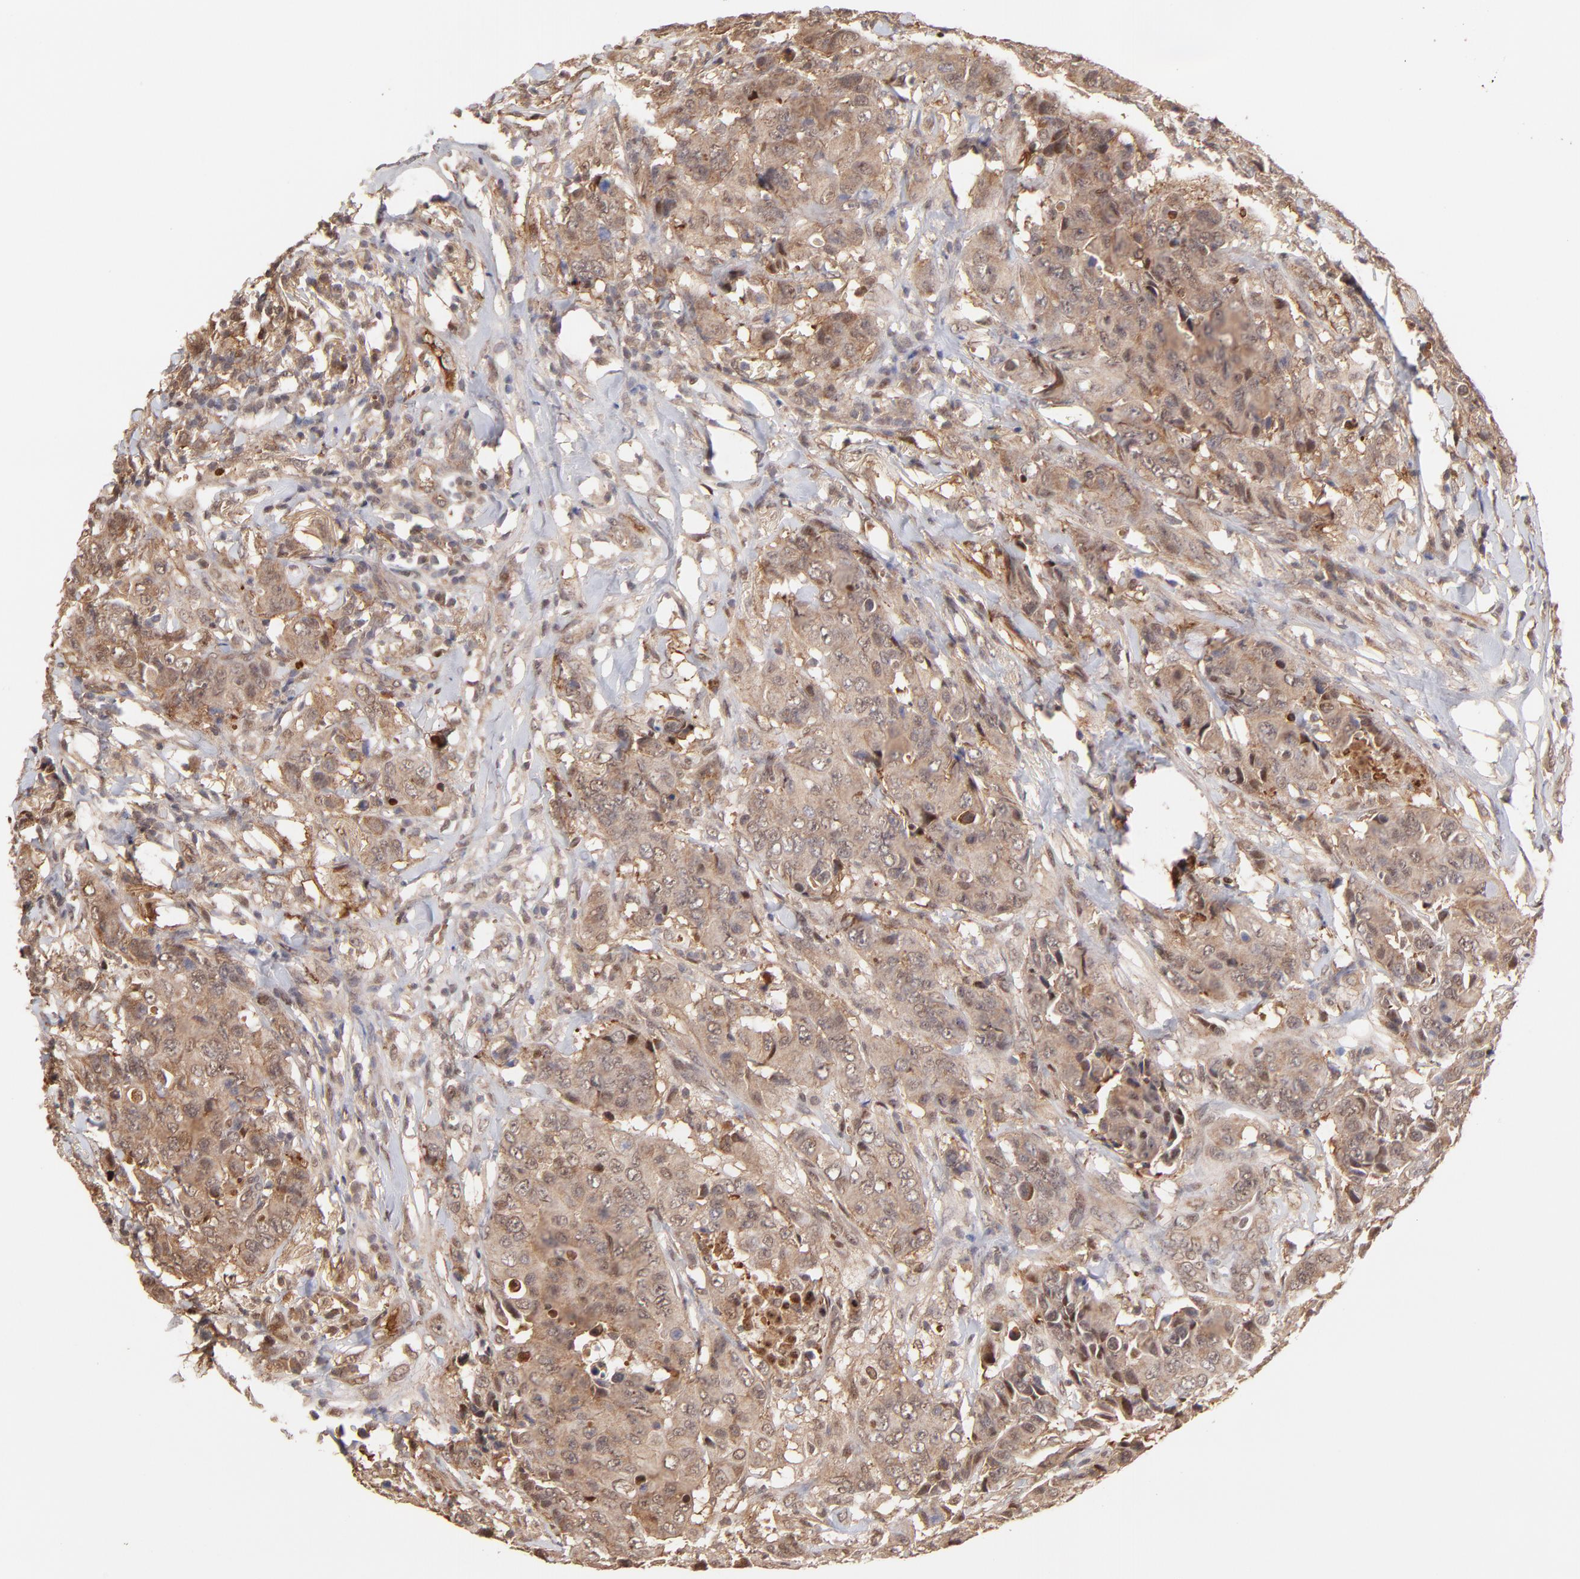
{"staining": {"intensity": "moderate", "quantity": ">75%", "location": "cytoplasmic/membranous"}, "tissue": "breast cancer", "cell_type": "Tumor cells", "image_type": "cancer", "snomed": [{"axis": "morphology", "description": "Duct carcinoma"}, {"axis": "topography", "description": "Breast"}], "caption": "A high-resolution histopathology image shows IHC staining of breast intraductal carcinoma, which shows moderate cytoplasmic/membranous staining in about >75% of tumor cells. (Brightfield microscopy of DAB IHC at high magnification).", "gene": "PSMD14", "patient": {"sex": "female", "age": 54}}